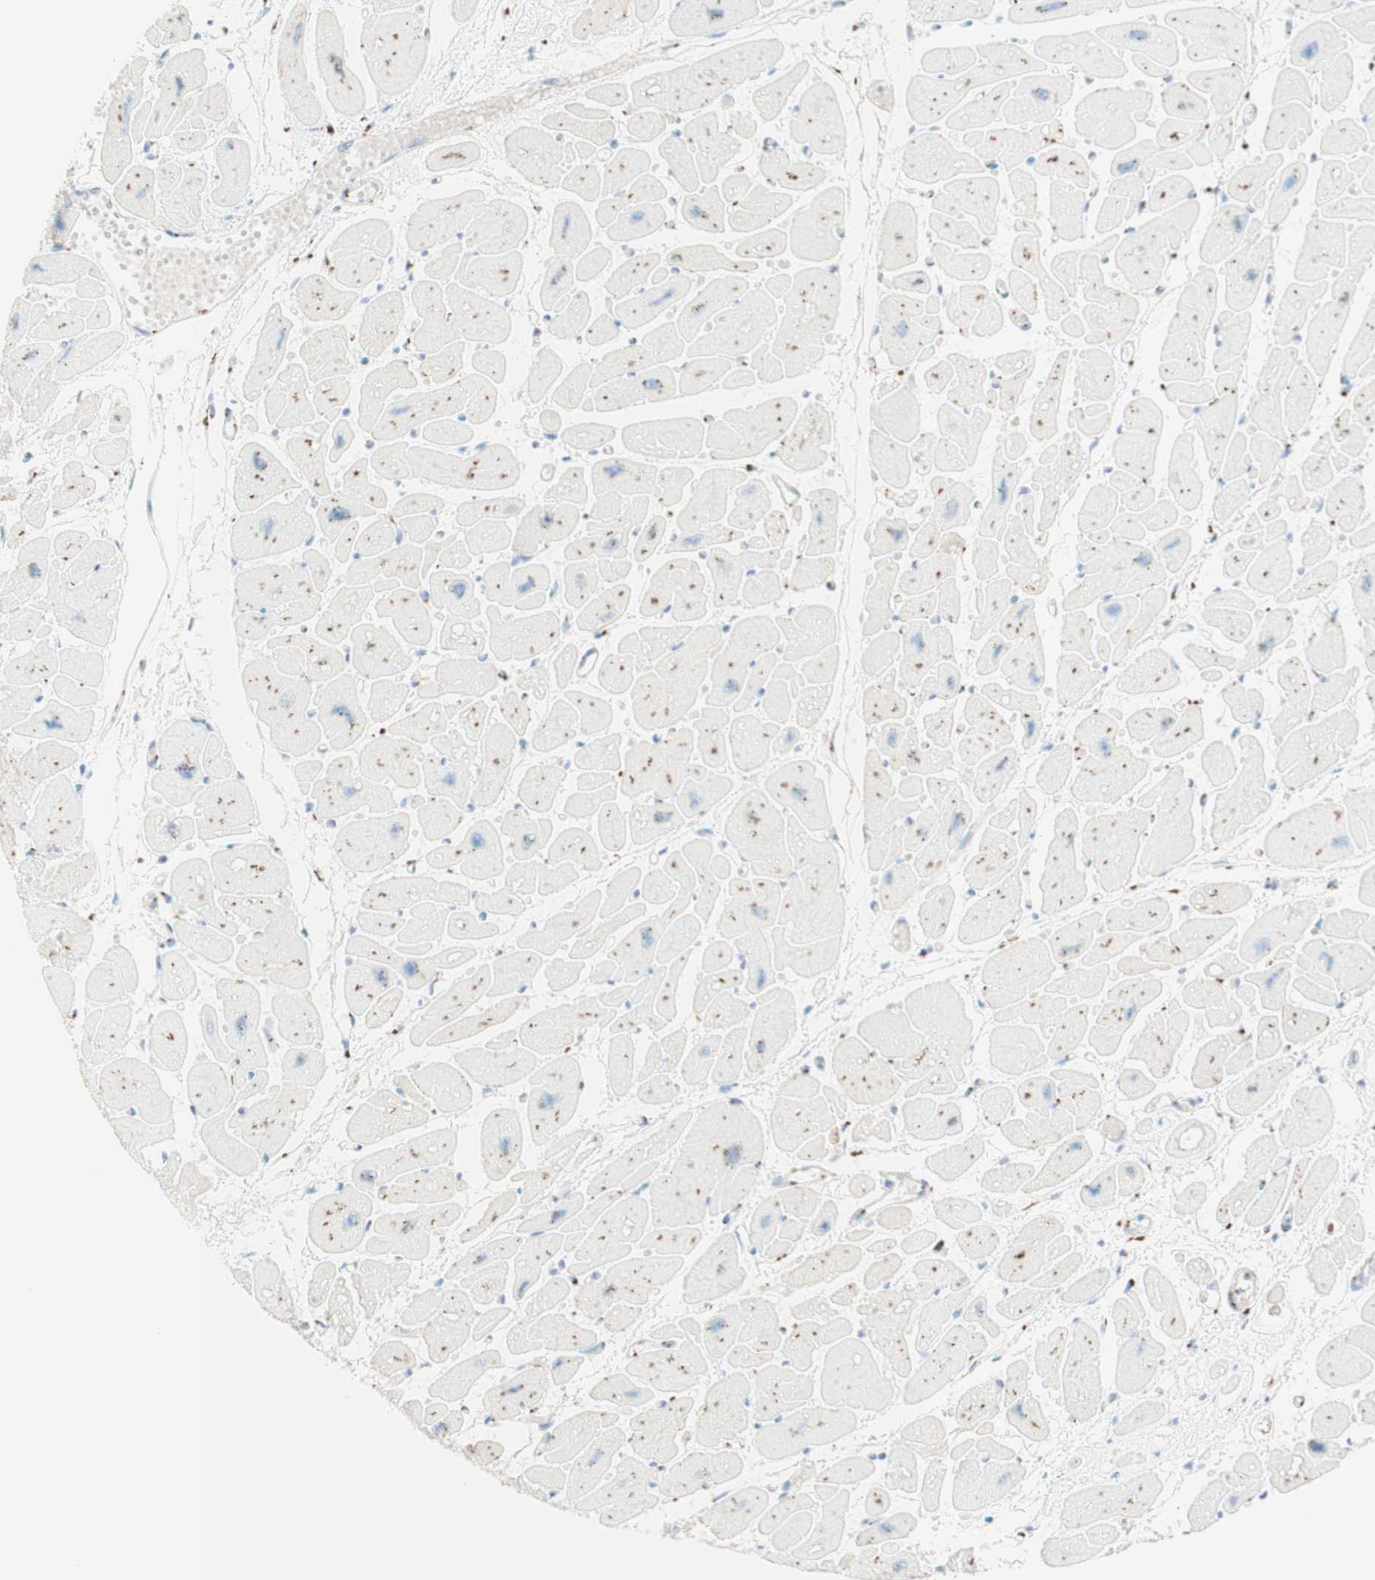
{"staining": {"intensity": "moderate", "quantity": "25%-75%", "location": "cytoplasmic/membranous"}, "tissue": "heart muscle", "cell_type": "Cardiomyocytes", "image_type": "normal", "snomed": [{"axis": "morphology", "description": "Normal tissue, NOS"}, {"axis": "topography", "description": "Heart"}], "caption": "Cardiomyocytes display moderate cytoplasmic/membranous staining in approximately 25%-75% of cells in unremarkable heart muscle. (IHC, brightfield microscopy, high magnification).", "gene": "GOLGB1", "patient": {"sex": "female", "age": 54}}